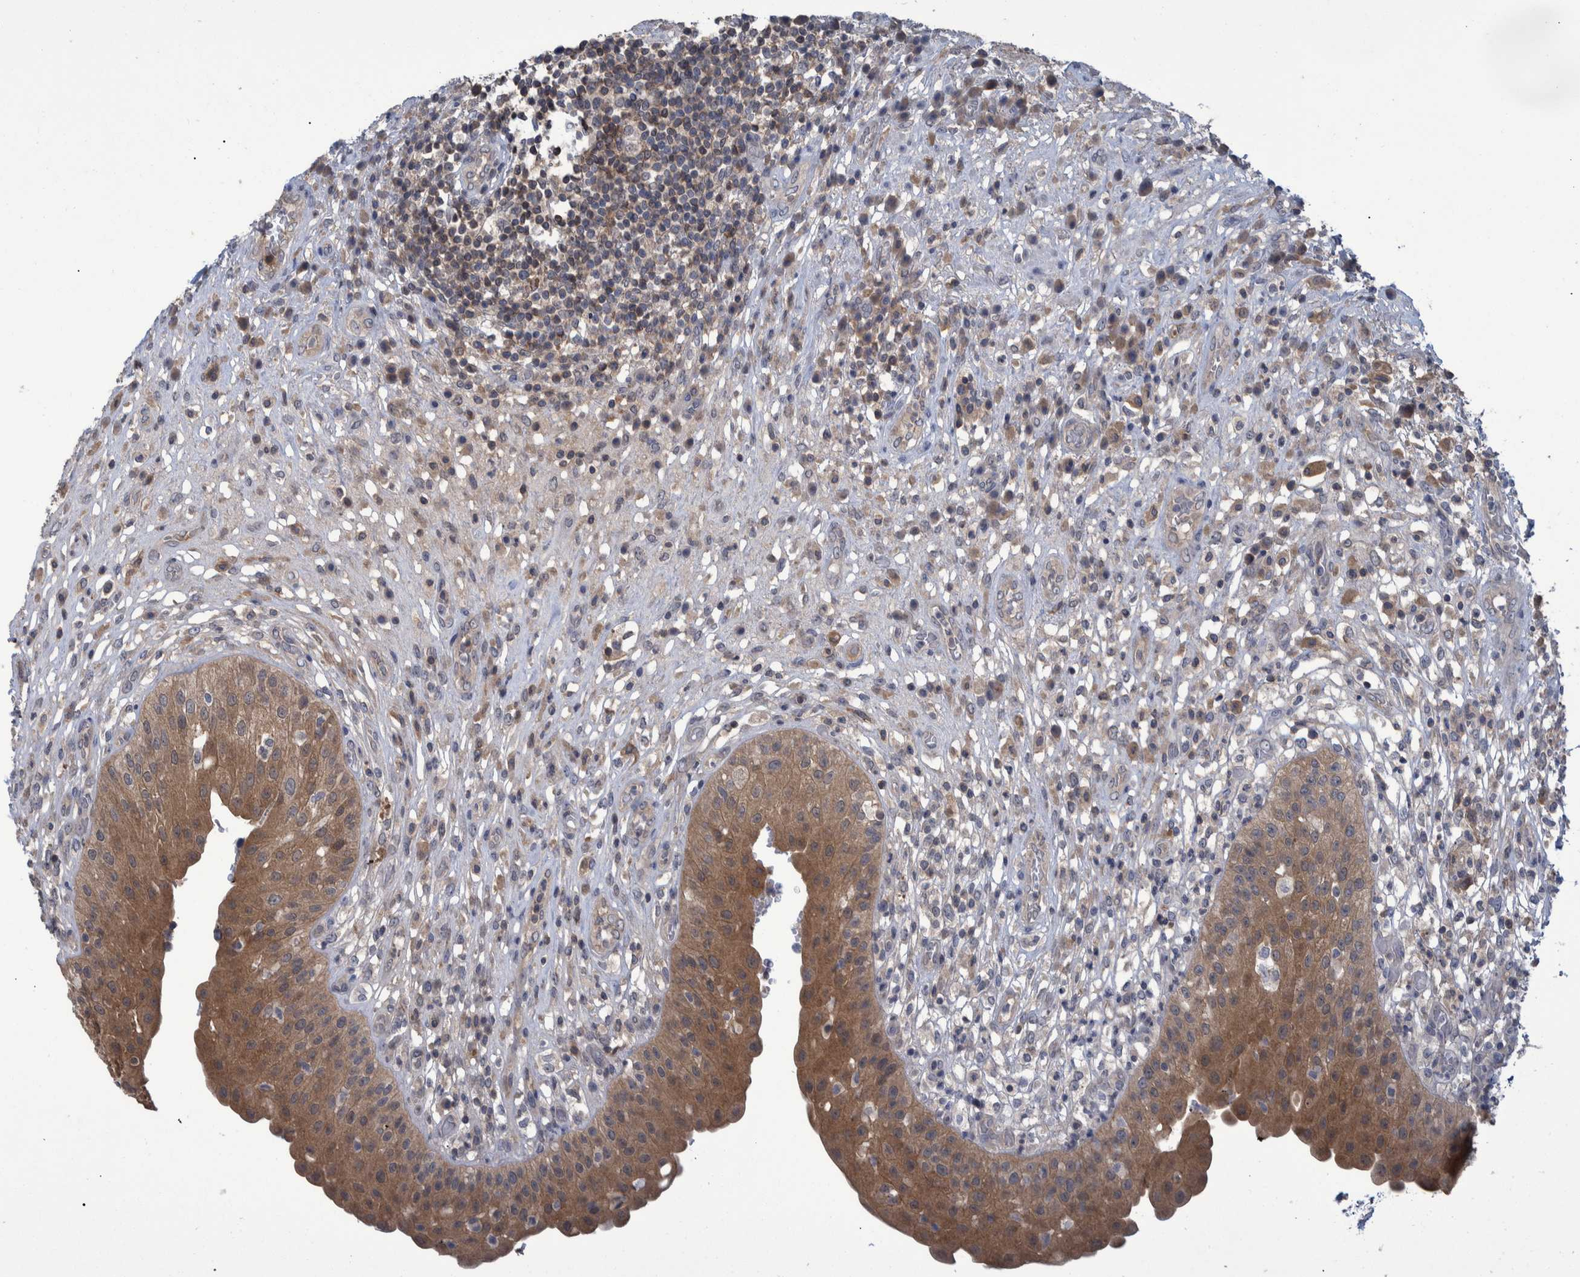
{"staining": {"intensity": "moderate", "quantity": ">75%", "location": "cytoplasmic/membranous"}, "tissue": "urinary bladder", "cell_type": "Urothelial cells", "image_type": "normal", "snomed": [{"axis": "morphology", "description": "Normal tissue, NOS"}, {"axis": "topography", "description": "Urinary bladder"}], "caption": "Protein positivity by immunohistochemistry demonstrates moderate cytoplasmic/membranous positivity in about >75% of urothelial cells in unremarkable urinary bladder.", "gene": "PCYT2", "patient": {"sex": "female", "age": 62}}